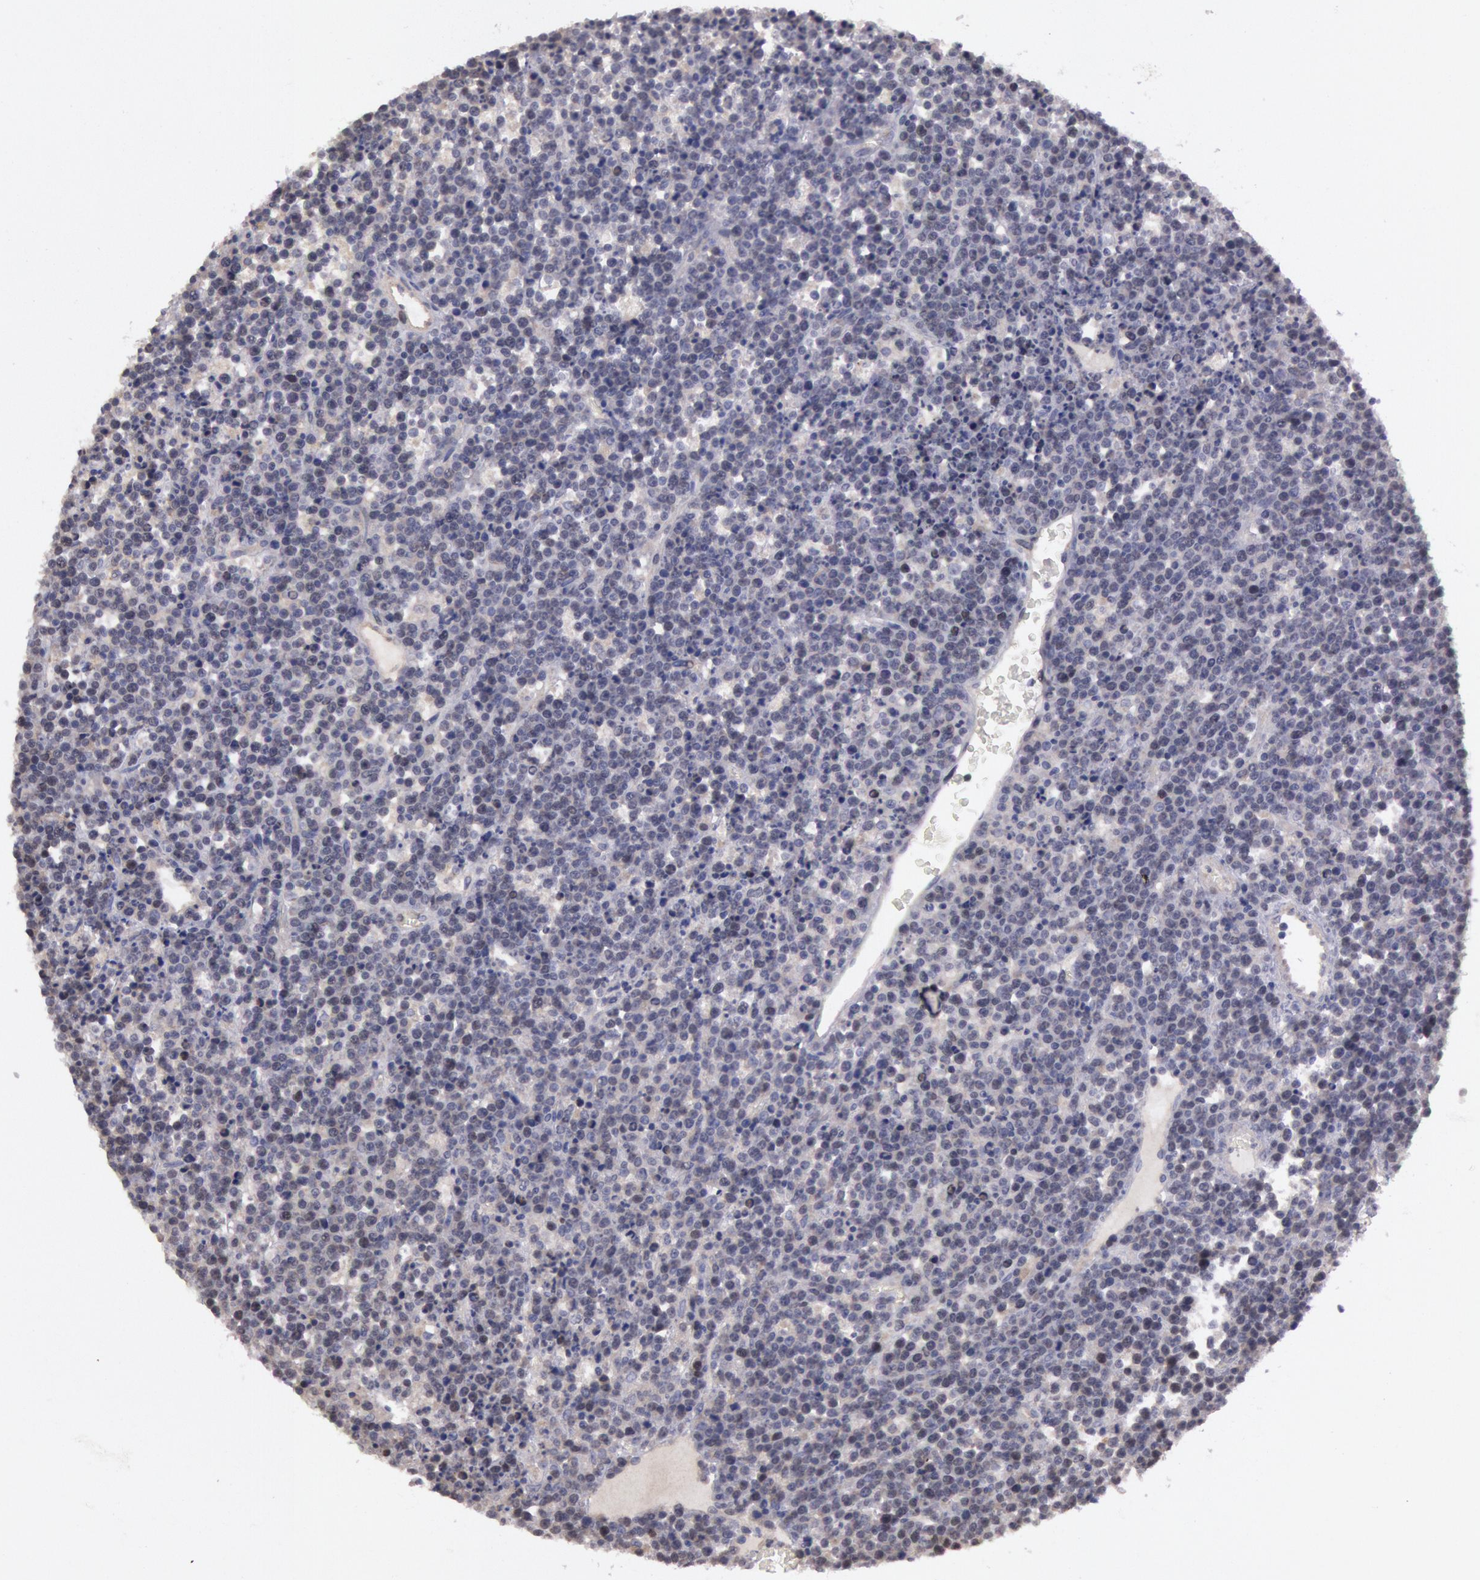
{"staining": {"intensity": "negative", "quantity": "none", "location": "none"}, "tissue": "lymphoma", "cell_type": "Tumor cells", "image_type": "cancer", "snomed": [{"axis": "morphology", "description": "Malignant lymphoma, non-Hodgkin's type, High grade"}, {"axis": "topography", "description": "Ovary"}], "caption": "Tumor cells are negative for protein expression in human high-grade malignant lymphoma, non-Hodgkin's type. (Immunohistochemistry, brightfield microscopy, high magnification).", "gene": "AMOTL1", "patient": {"sex": "female", "age": 56}}